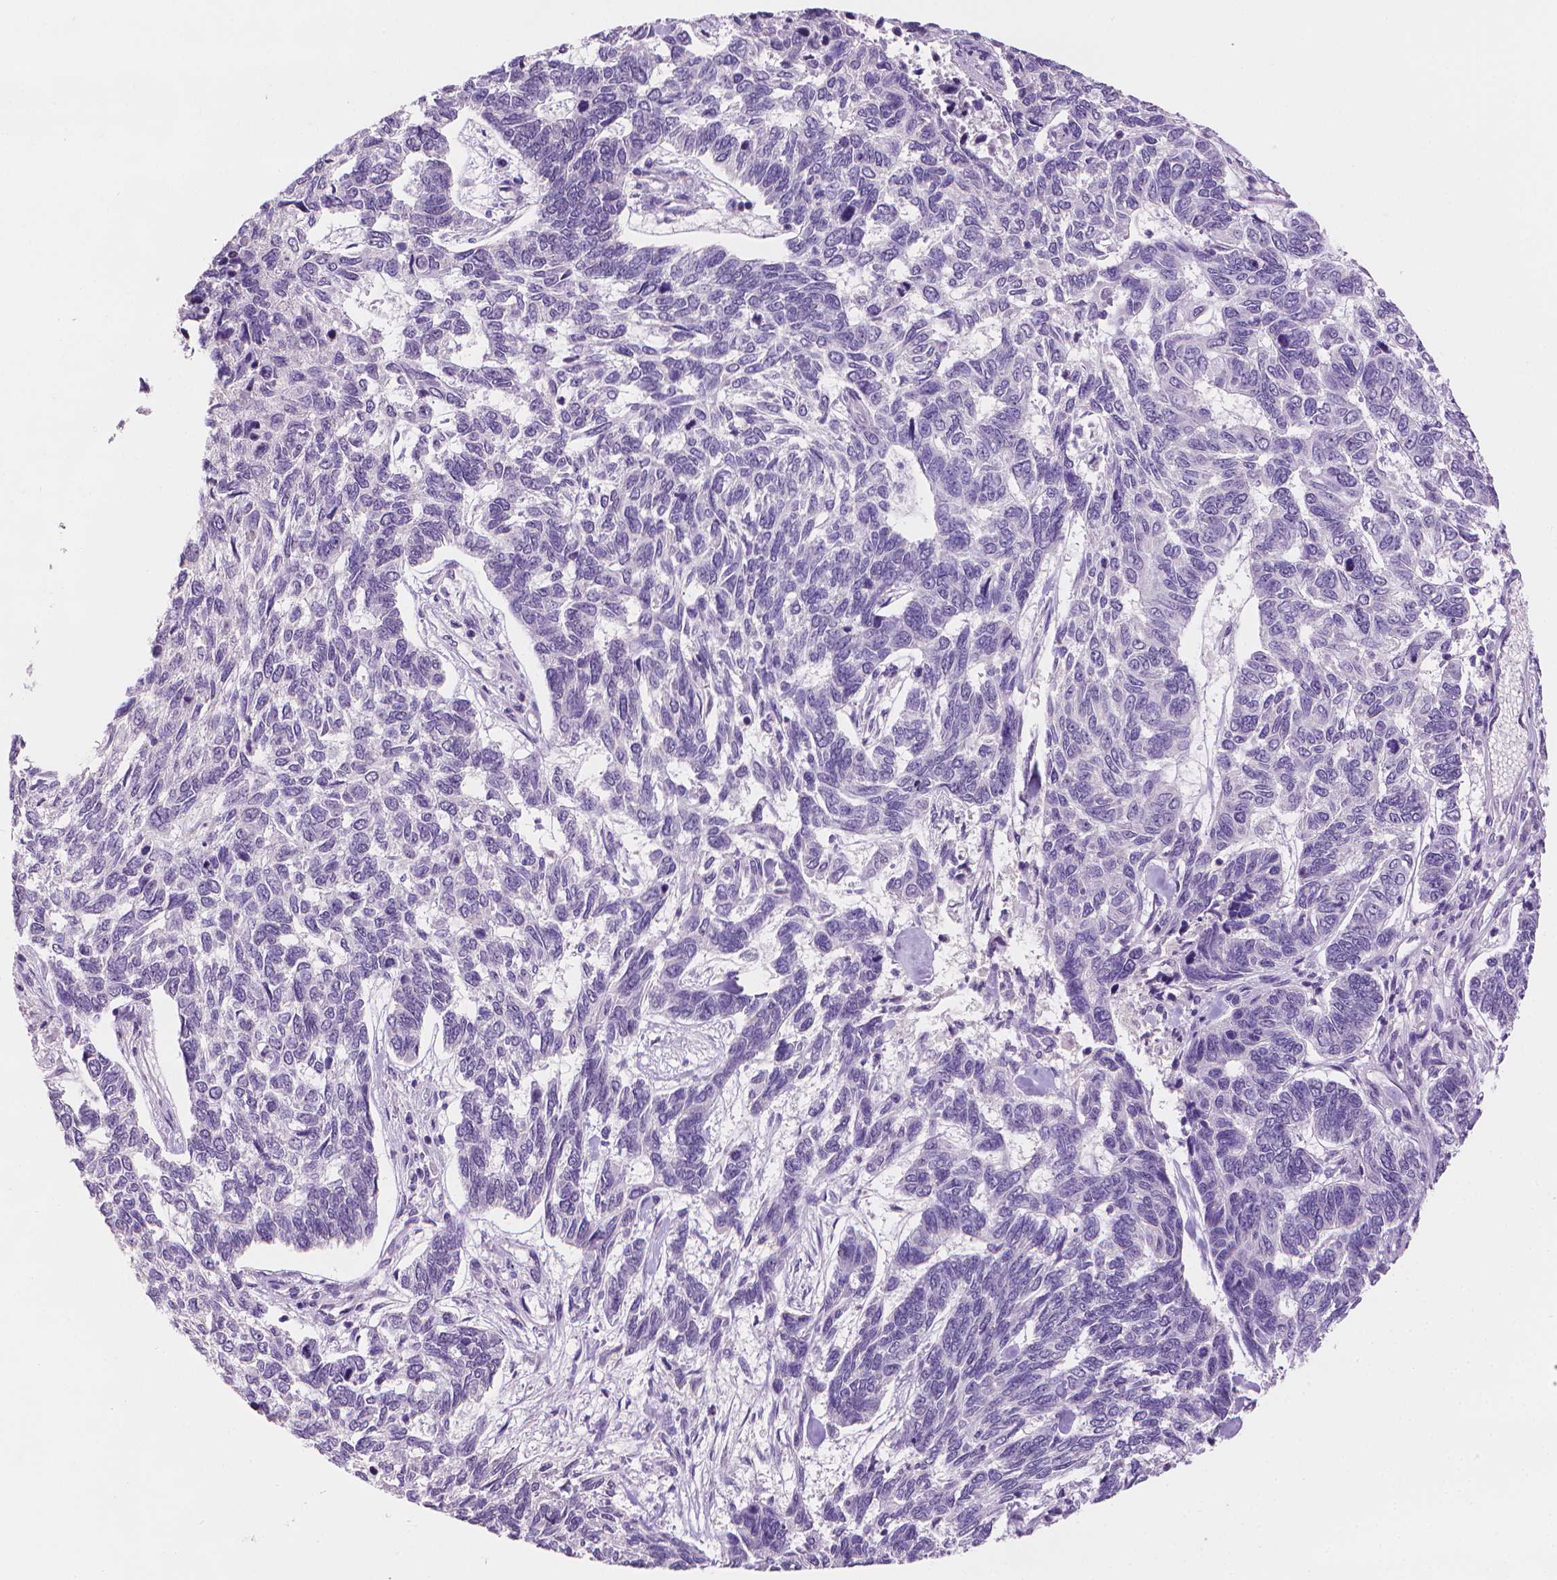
{"staining": {"intensity": "negative", "quantity": "none", "location": "none"}, "tissue": "skin cancer", "cell_type": "Tumor cells", "image_type": "cancer", "snomed": [{"axis": "morphology", "description": "Basal cell carcinoma"}, {"axis": "topography", "description": "Skin"}], "caption": "Immunohistochemistry (IHC) of basal cell carcinoma (skin) reveals no staining in tumor cells.", "gene": "FASN", "patient": {"sex": "female", "age": 65}}